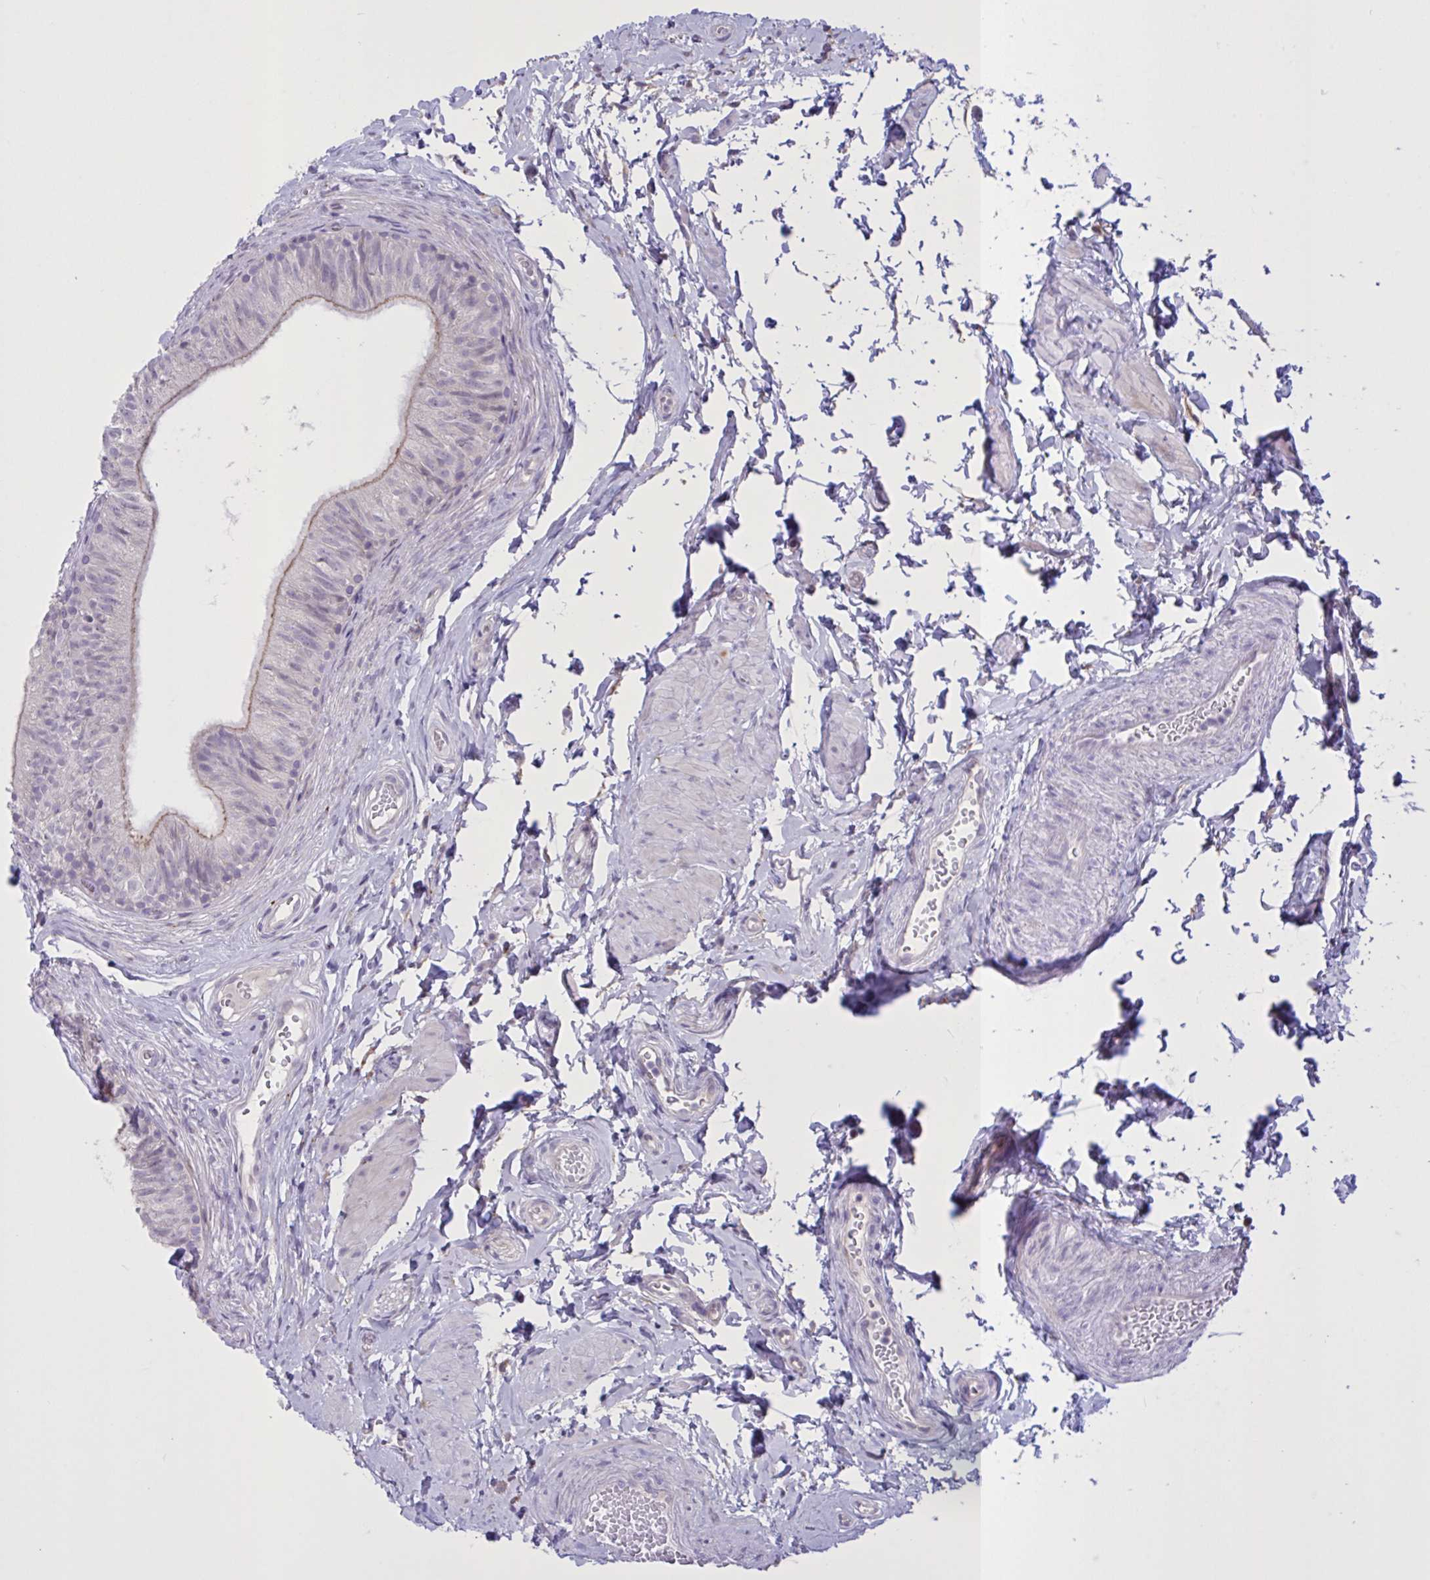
{"staining": {"intensity": "weak", "quantity": "<25%", "location": "cytoplasmic/membranous"}, "tissue": "epididymis", "cell_type": "Glandular cells", "image_type": "normal", "snomed": [{"axis": "morphology", "description": "Normal tissue, NOS"}, {"axis": "topography", "description": "Epididymis, spermatic cord, NOS"}, {"axis": "topography", "description": "Epididymis"}, {"axis": "topography", "description": "Peripheral nerve tissue"}], "caption": "The photomicrograph reveals no significant expression in glandular cells of epididymis.", "gene": "MRGPRX2", "patient": {"sex": "male", "age": 29}}